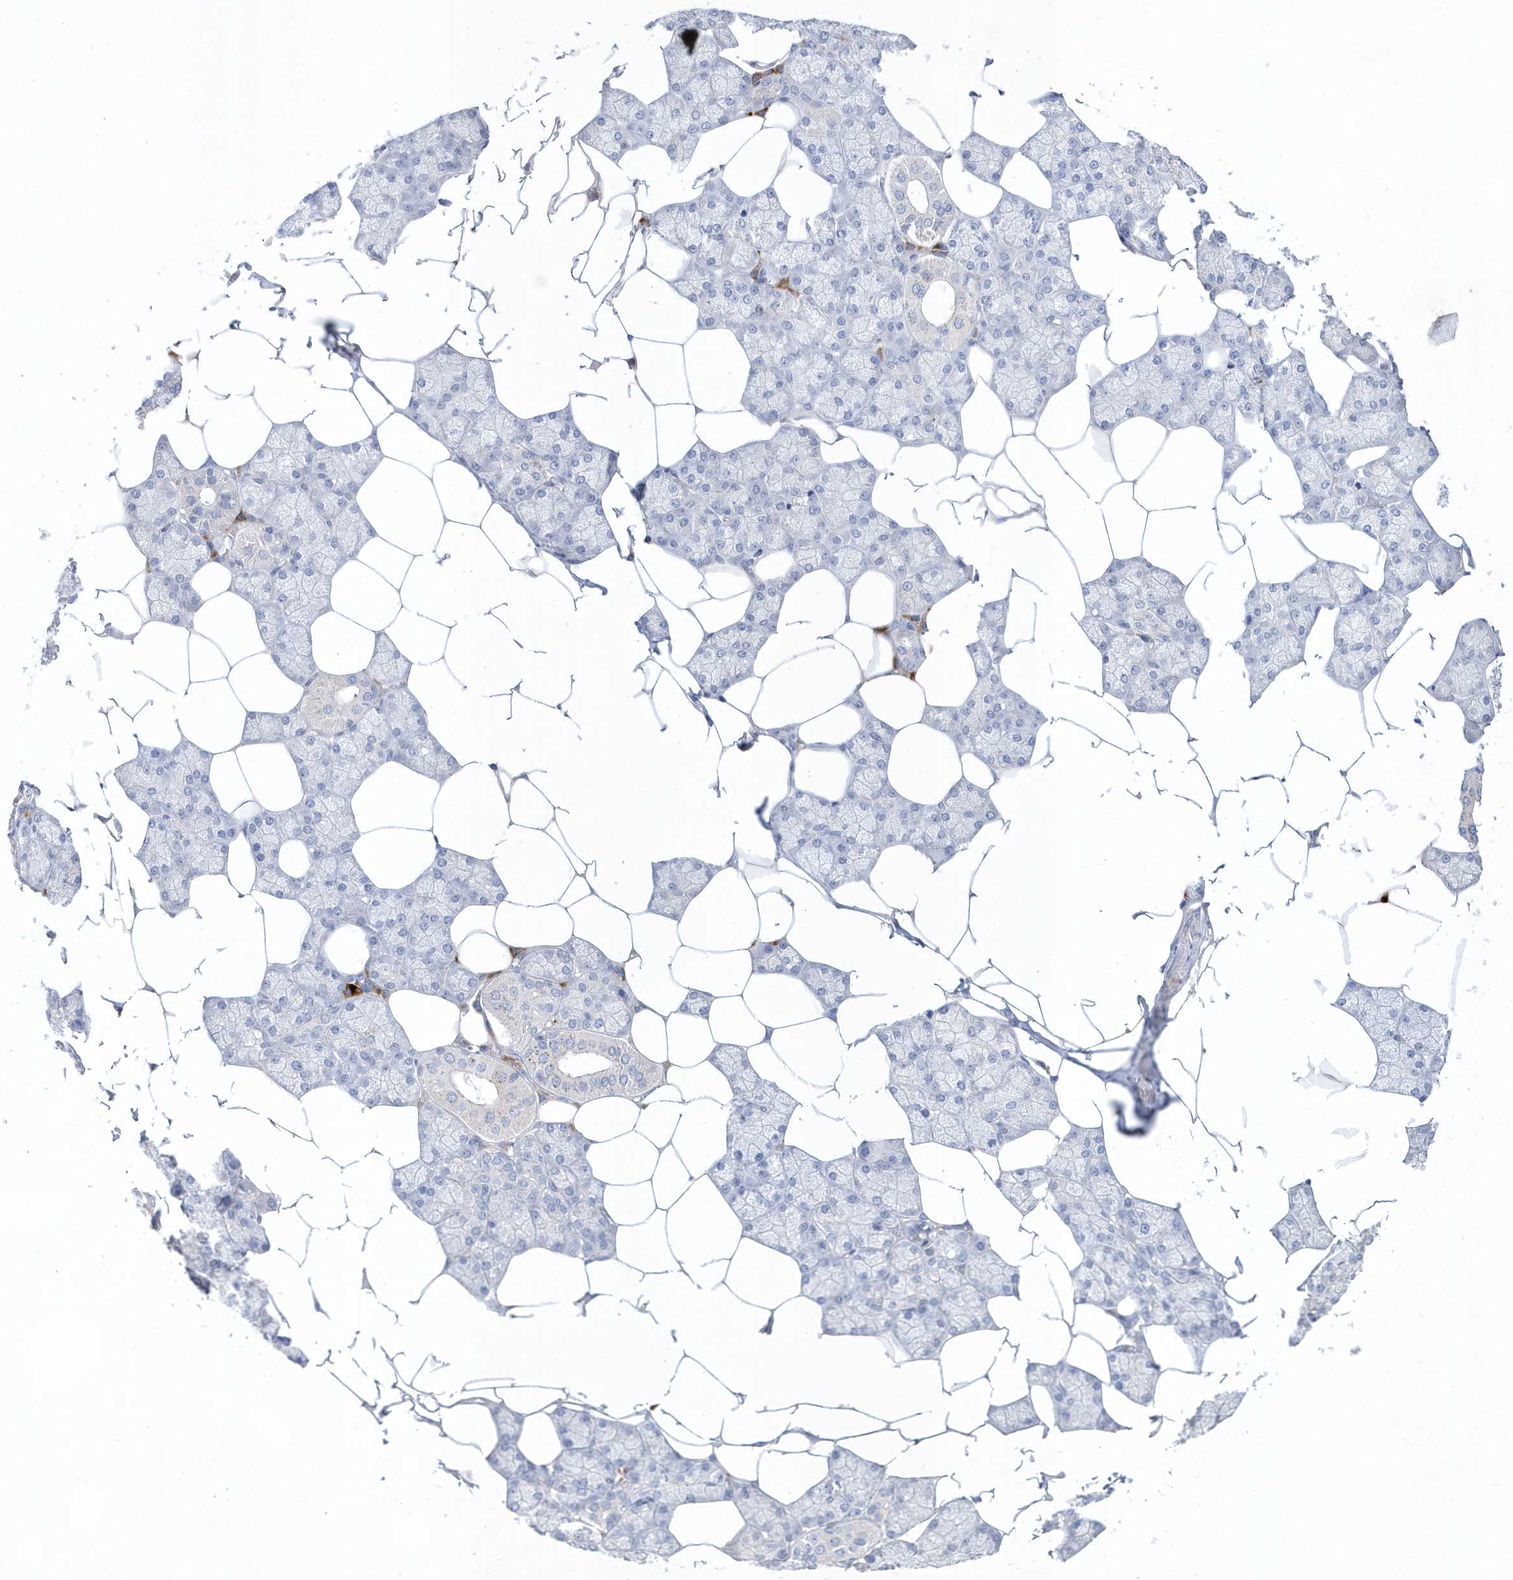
{"staining": {"intensity": "negative", "quantity": "none", "location": "none"}, "tissue": "salivary gland", "cell_type": "Glandular cells", "image_type": "normal", "snomed": [{"axis": "morphology", "description": "Normal tissue, NOS"}, {"axis": "topography", "description": "Salivary gland"}], "caption": "An image of human salivary gland is negative for staining in glandular cells.", "gene": "TMEM132B", "patient": {"sex": "male", "age": 62}}